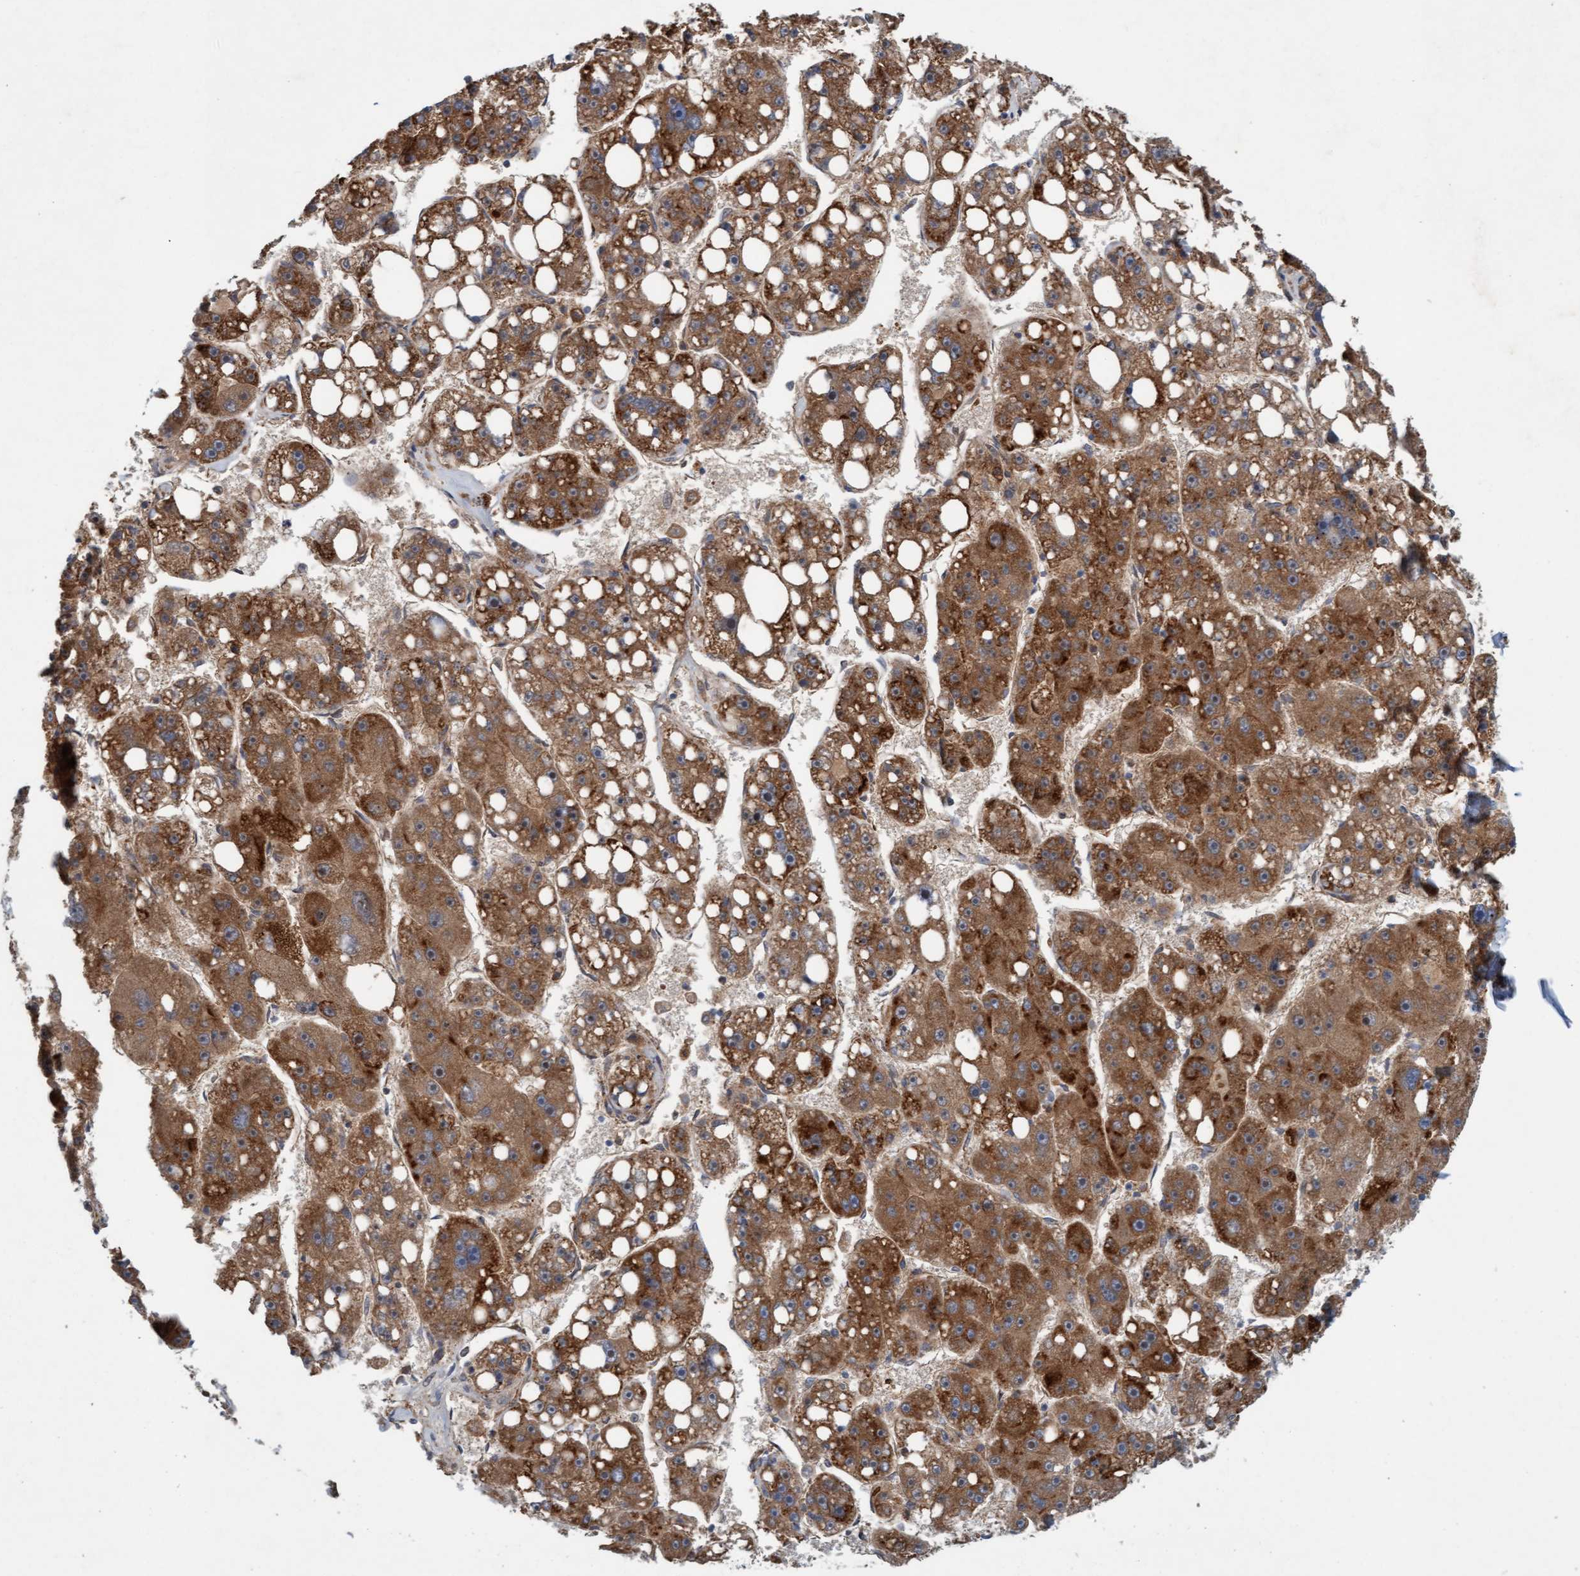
{"staining": {"intensity": "moderate", "quantity": ">75%", "location": "cytoplasmic/membranous"}, "tissue": "liver cancer", "cell_type": "Tumor cells", "image_type": "cancer", "snomed": [{"axis": "morphology", "description": "Carcinoma, Hepatocellular, NOS"}, {"axis": "topography", "description": "Liver"}], "caption": "Immunohistochemistry (IHC) histopathology image of neoplastic tissue: human hepatocellular carcinoma (liver) stained using immunohistochemistry shows medium levels of moderate protein expression localized specifically in the cytoplasmic/membranous of tumor cells, appearing as a cytoplasmic/membranous brown color.", "gene": "ERAL1", "patient": {"sex": "female", "age": 61}}